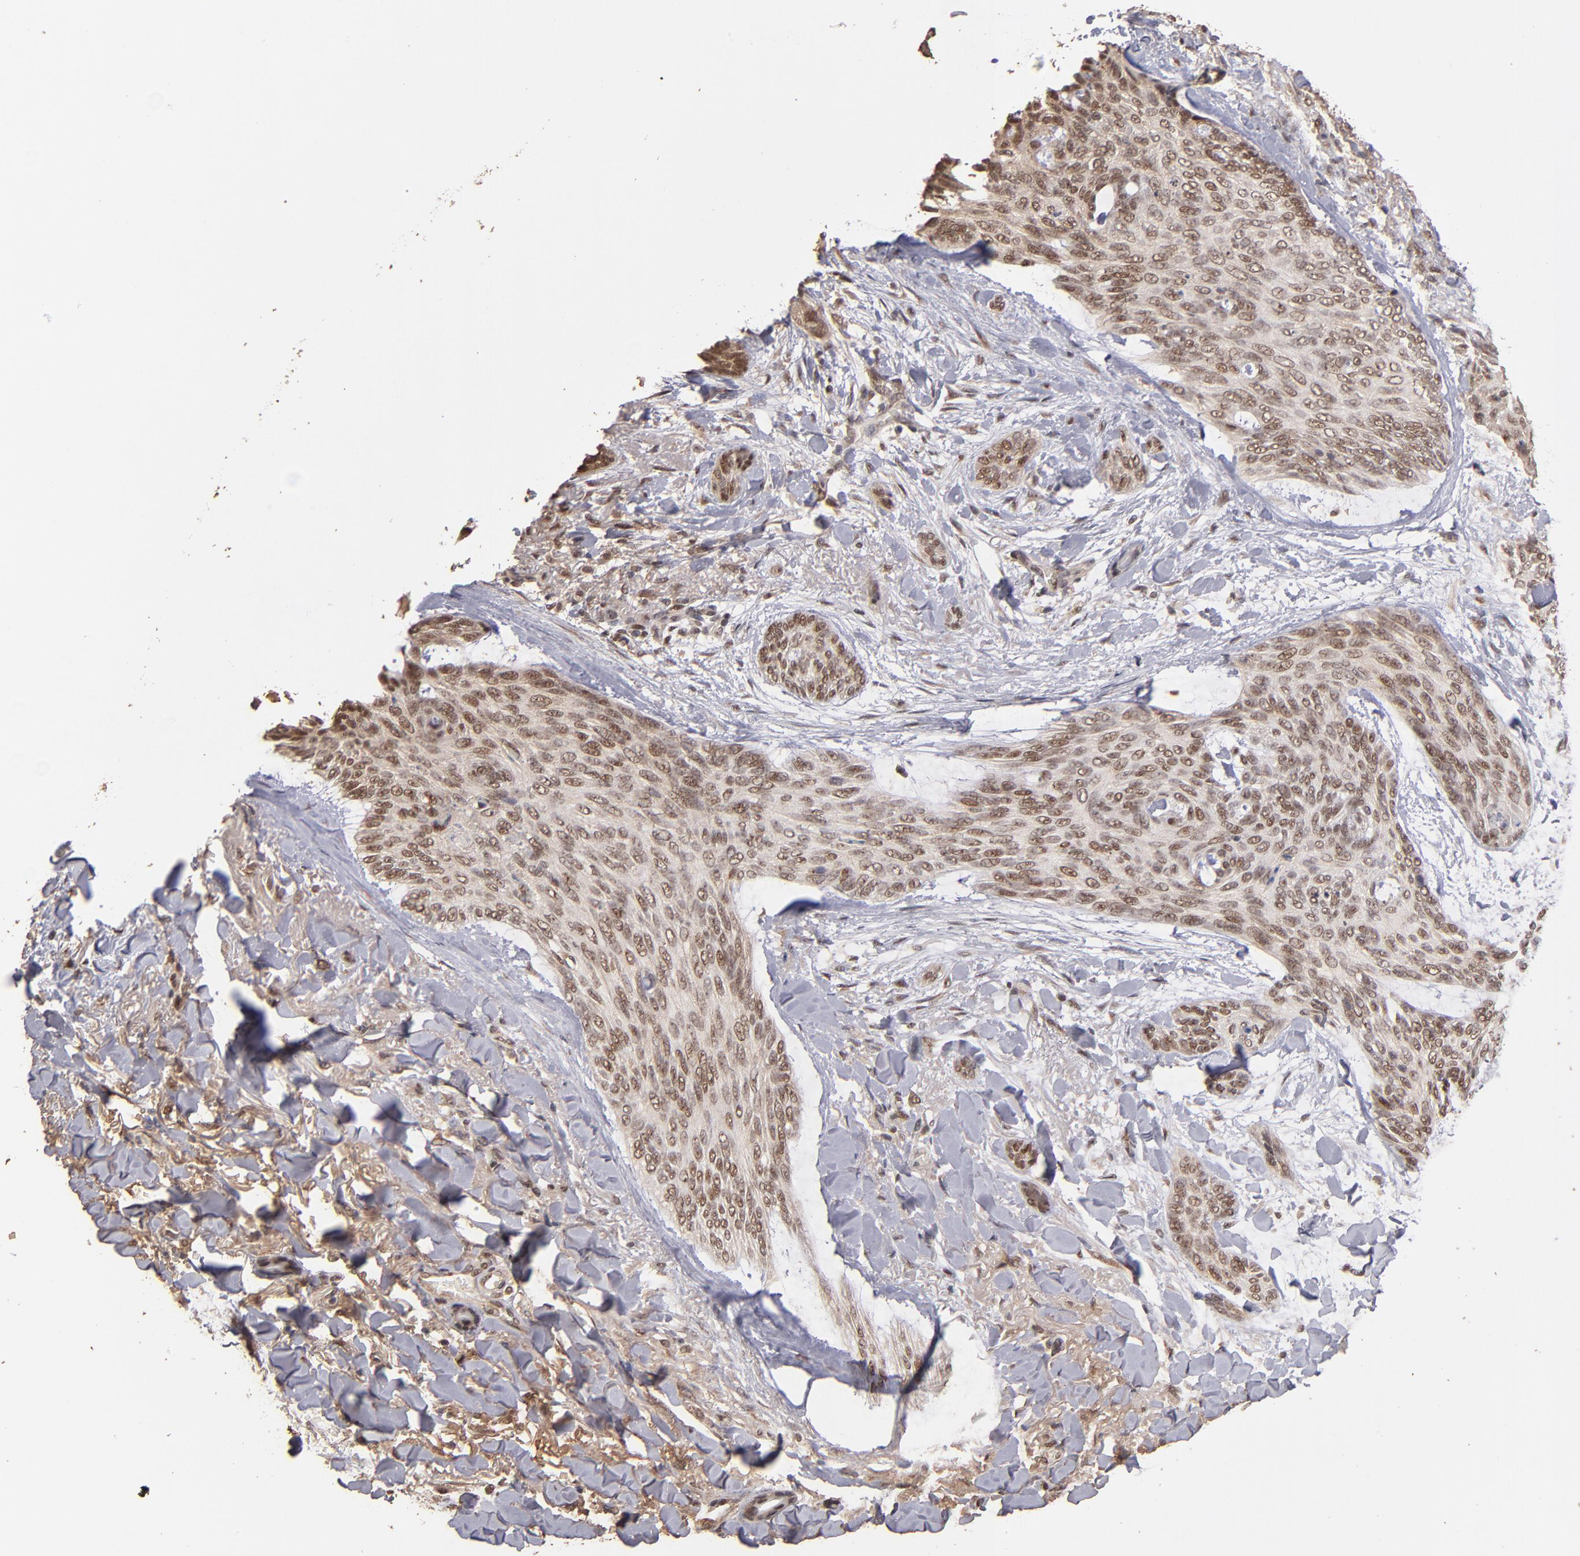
{"staining": {"intensity": "moderate", "quantity": ">75%", "location": "cytoplasmic/membranous,nuclear"}, "tissue": "skin cancer", "cell_type": "Tumor cells", "image_type": "cancer", "snomed": [{"axis": "morphology", "description": "Normal tissue, NOS"}, {"axis": "morphology", "description": "Basal cell carcinoma"}, {"axis": "topography", "description": "Skin"}], "caption": "High-power microscopy captured an immunohistochemistry (IHC) image of skin basal cell carcinoma, revealing moderate cytoplasmic/membranous and nuclear staining in approximately >75% of tumor cells.", "gene": "EAPP", "patient": {"sex": "female", "age": 71}}